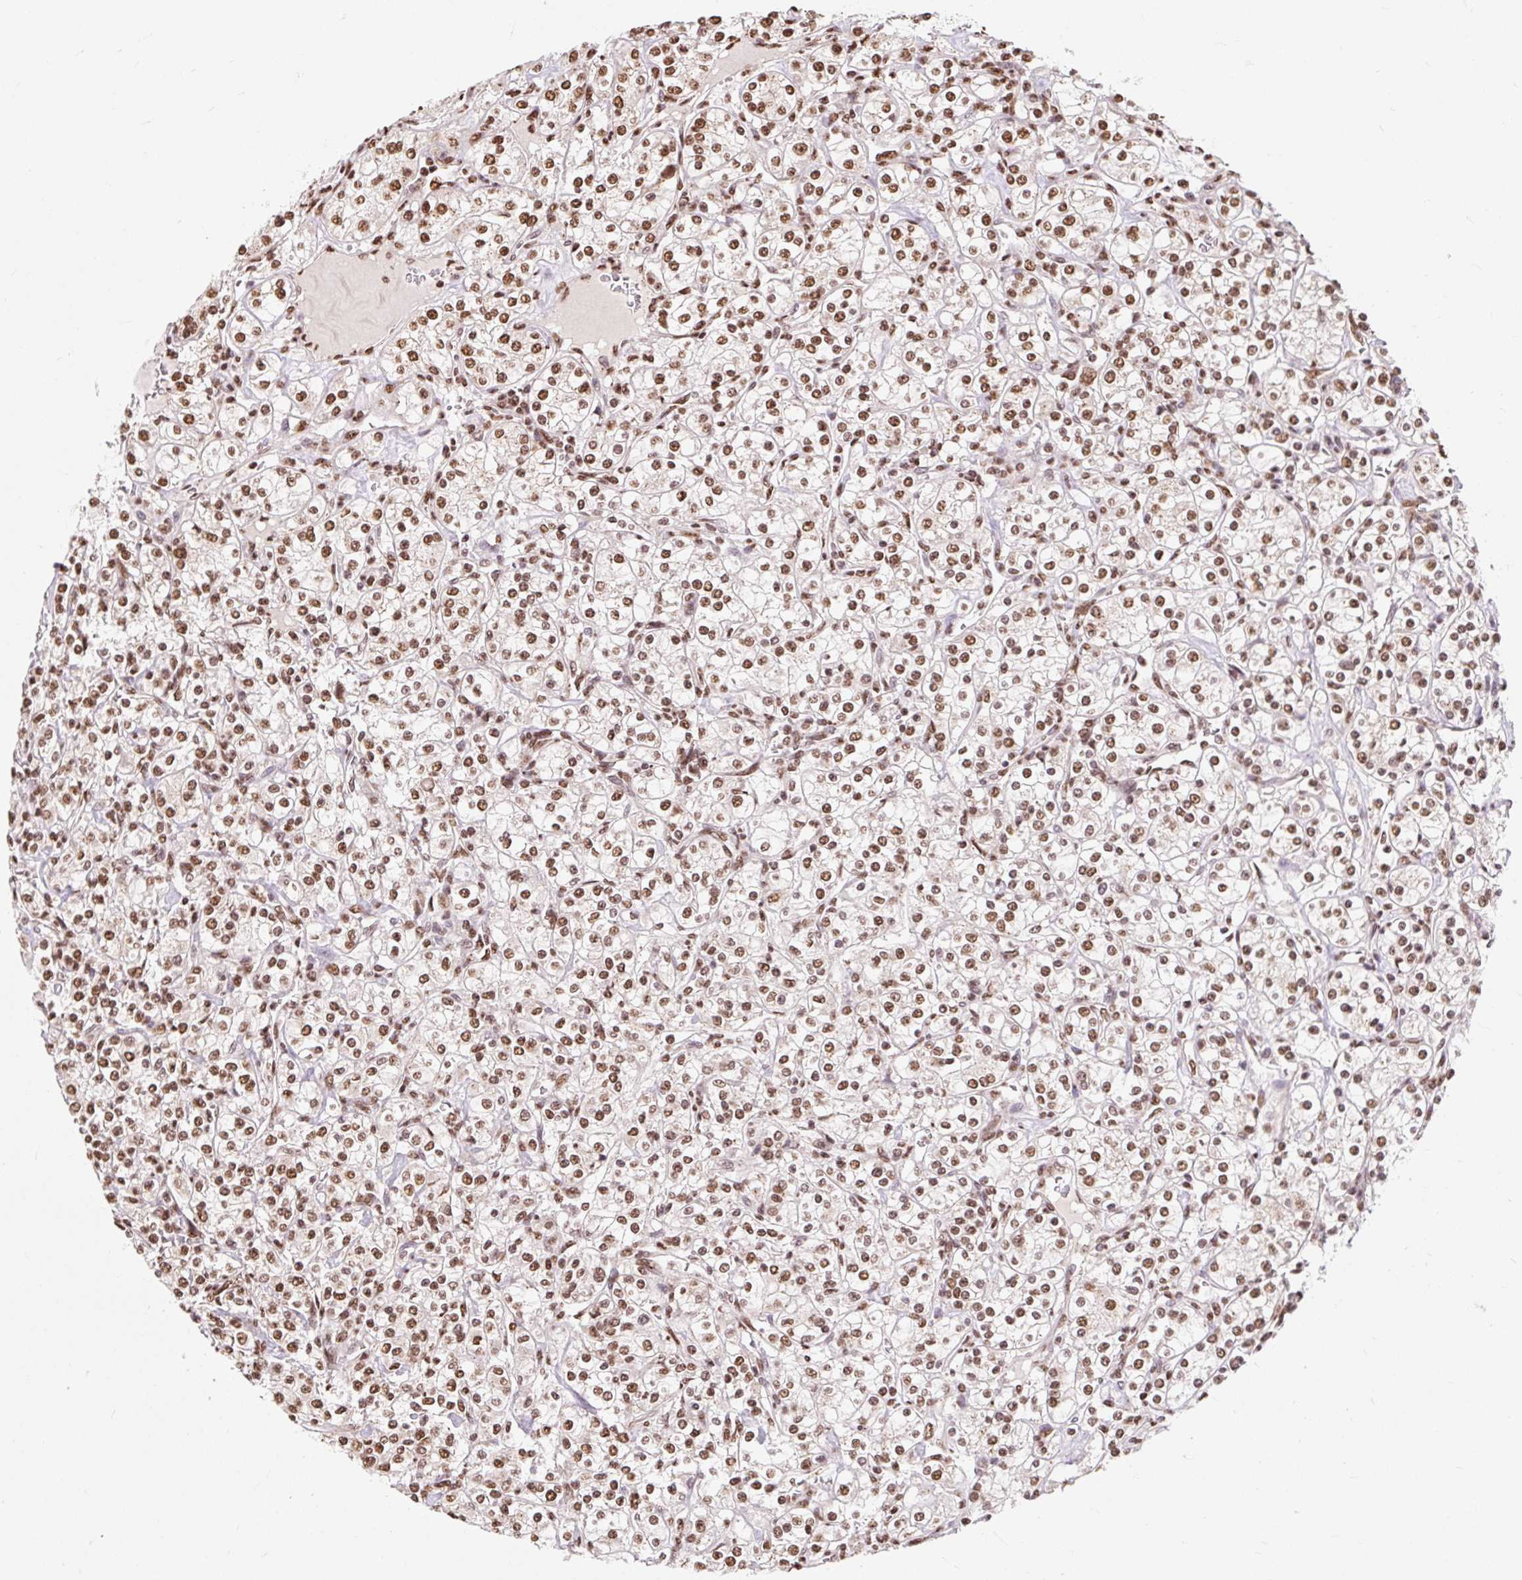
{"staining": {"intensity": "moderate", "quantity": ">75%", "location": "nuclear"}, "tissue": "renal cancer", "cell_type": "Tumor cells", "image_type": "cancer", "snomed": [{"axis": "morphology", "description": "Adenocarcinoma, NOS"}, {"axis": "topography", "description": "Kidney"}], "caption": "Moderate nuclear expression for a protein is seen in approximately >75% of tumor cells of renal cancer using immunohistochemistry (IHC).", "gene": "BICRA", "patient": {"sex": "male", "age": 77}}